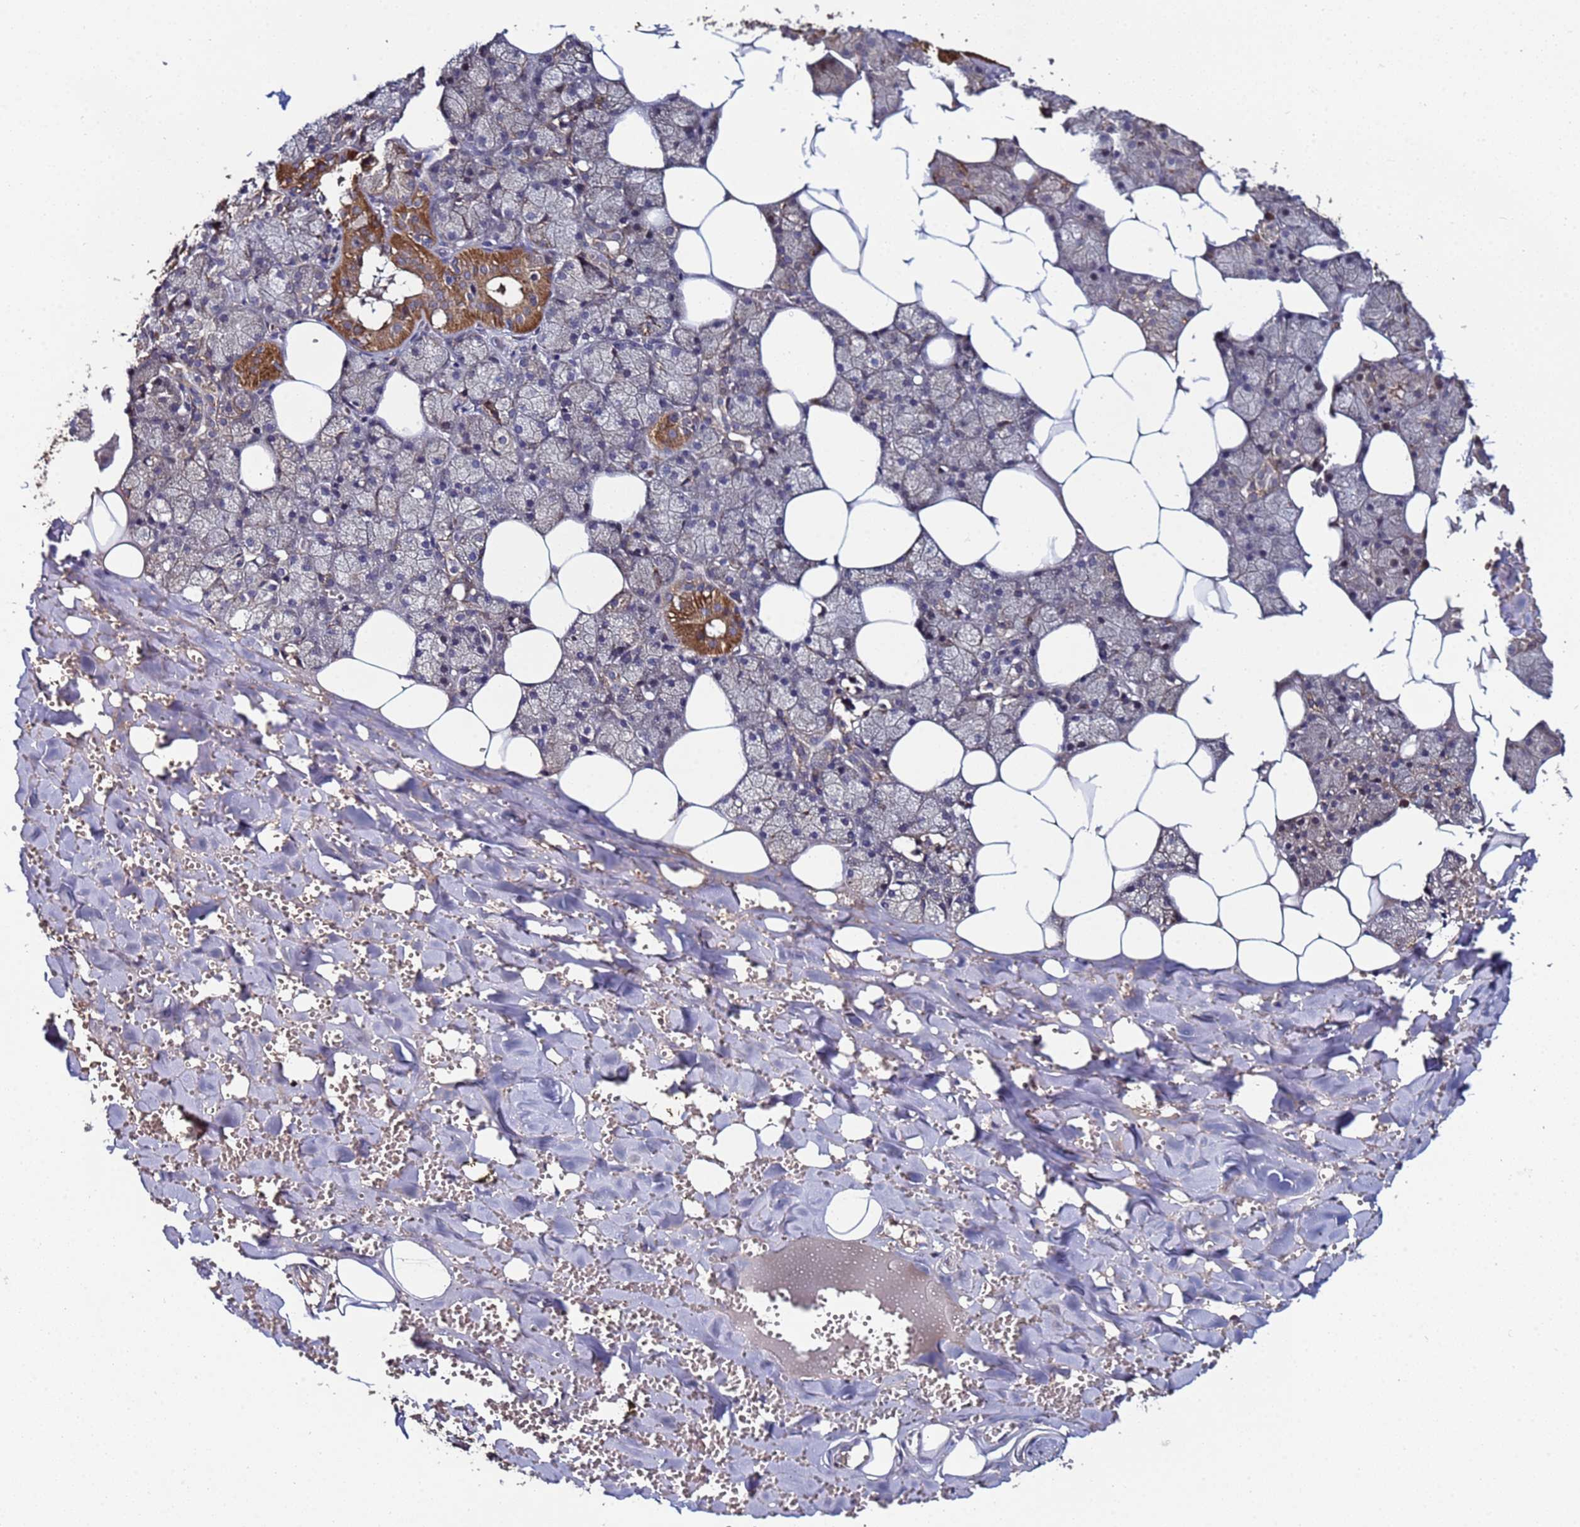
{"staining": {"intensity": "moderate", "quantity": "25%-75%", "location": "cytoplasmic/membranous"}, "tissue": "salivary gland", "cell_type": "Glandular cells", "image_type": "normal", "snomed": [{"axis": "morphology", "description": "Normal tissue, NOS"}, {"axis": "topography", "description": "Salivary gland"}], "caption": "This photomicrograph shows benign salivary gland stained with immunohistochemistry to label a protein in brown. The cytoplasmic/membranous of glandular cells show moderate positivity for the protein. Nuclei are counter-stained blue.", "gene": "CLHC1", "patient": {"sex": "male", "age": 62}}